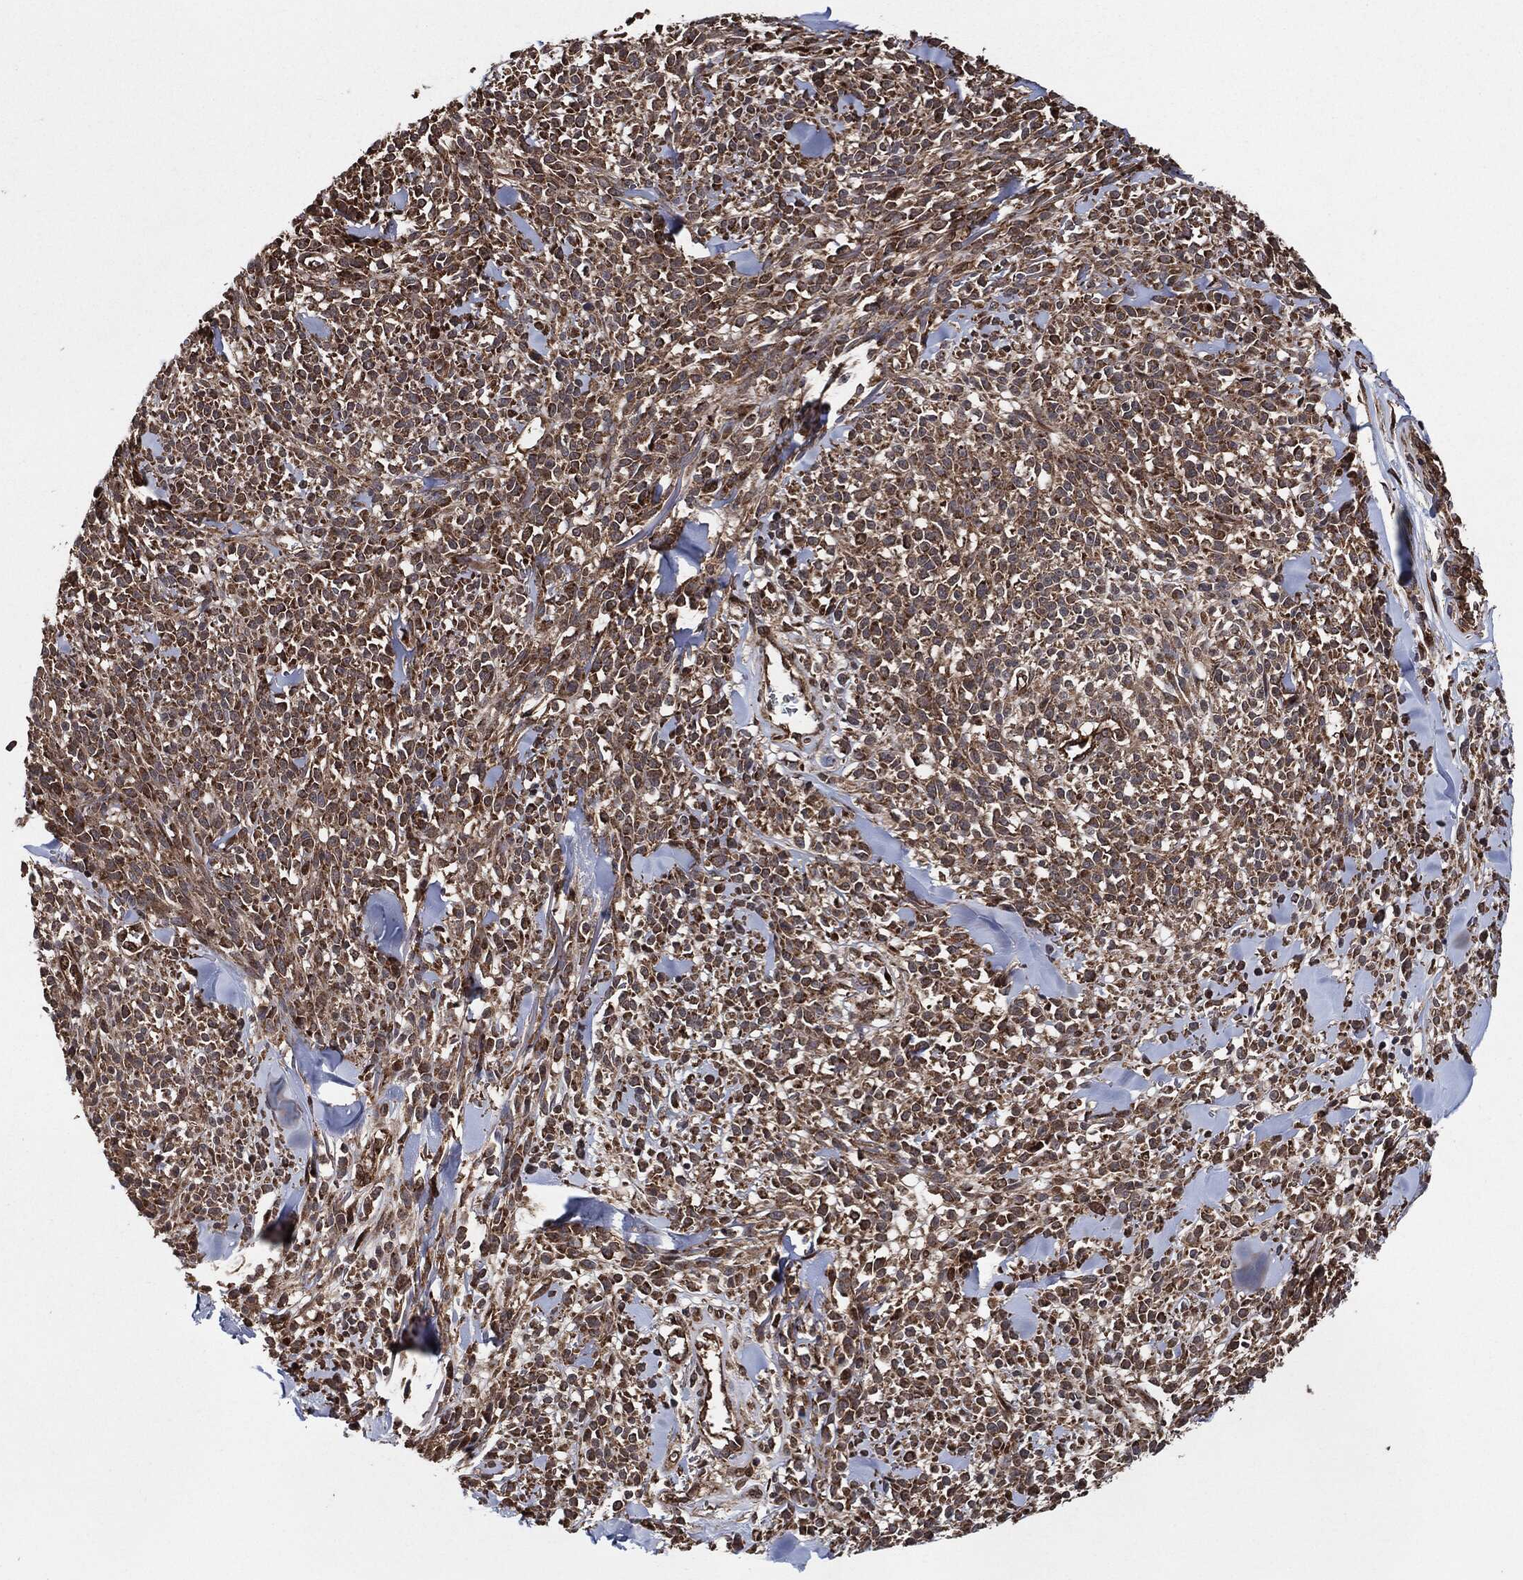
{"staining": {"intensity": "moderate", "quantity": ">75%", "location": "cytoplasmic/membranous"}, "tissue": "melanoma", "cell_type": "Tumor cells", "image_type": "cancer", "snomed": [{"axis": "morphology", "description": "Malignant melanoma, NOS"}, {"axis": "topography", "description": "Skin"}, {"axis": "topography", "description": "Skin of trunk"}], "caption": "This image demonstrates IHC staining of human malignant melanoma, with medium moderate cytoplasmic/membranous expression in about >75% of tumor cells.", "gene": "BCAR1", "patient": {"sex": "male", "age": 74}}